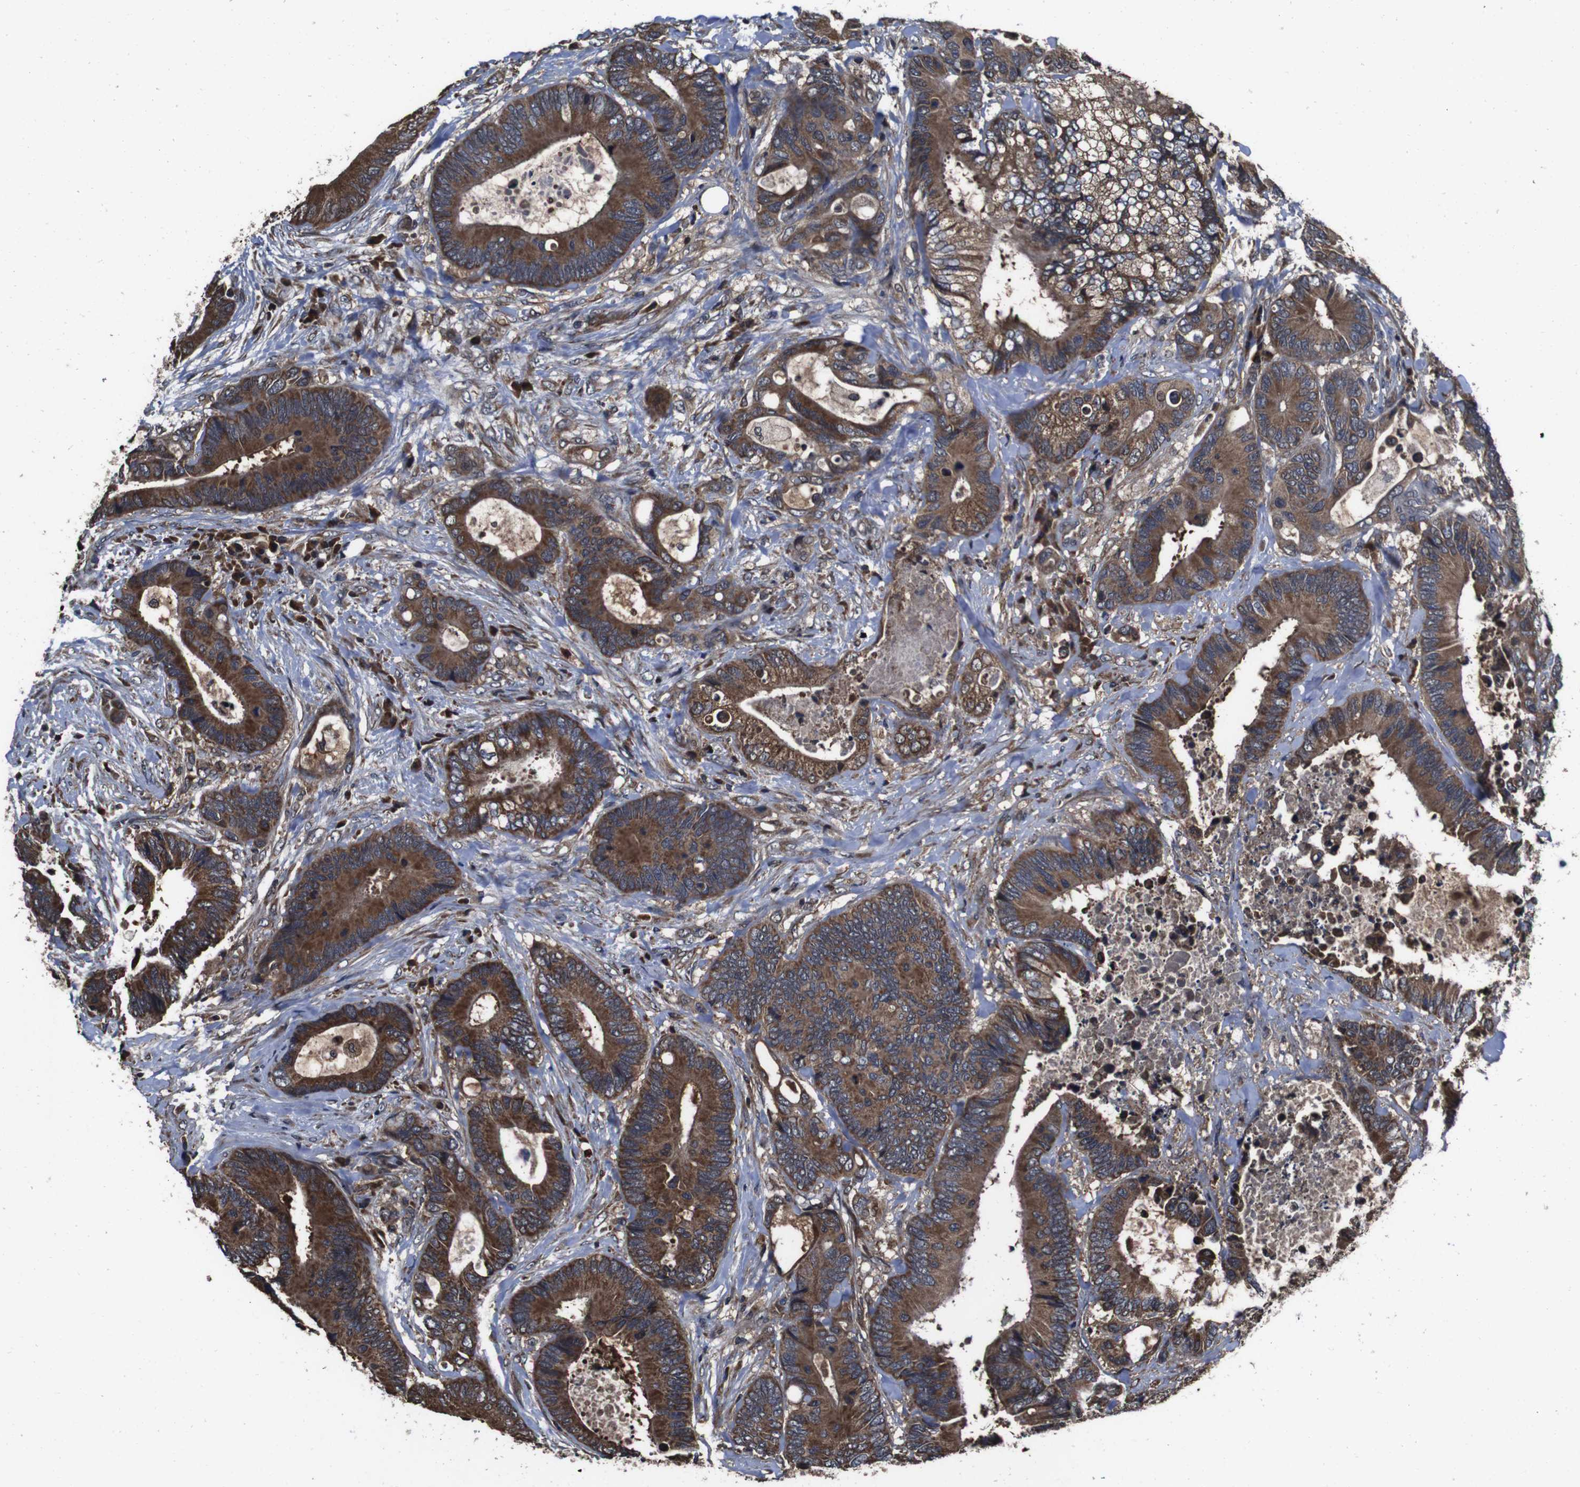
{"staining": {"intensity": "strong", "quantity": ">75%", "location": "cytoplasmic/membranous"}, "tissue": "colorectal cancer", "cell_type": "Tumor cells", "image_type": "cancer", "snomed": [{"axis": "morphology", "description": "Adenocarcinoma, NOS"}, {"axis": "topography", "description": "Rectum"}], "caption": "A histopathology image of adenocarcinoma (colorectal) stained for a protein shows strong cytoplasmic/membranous brown staining in tumor cells.", "gene": "CXCL11", "patient": {"sex": "male", "age": 55}}